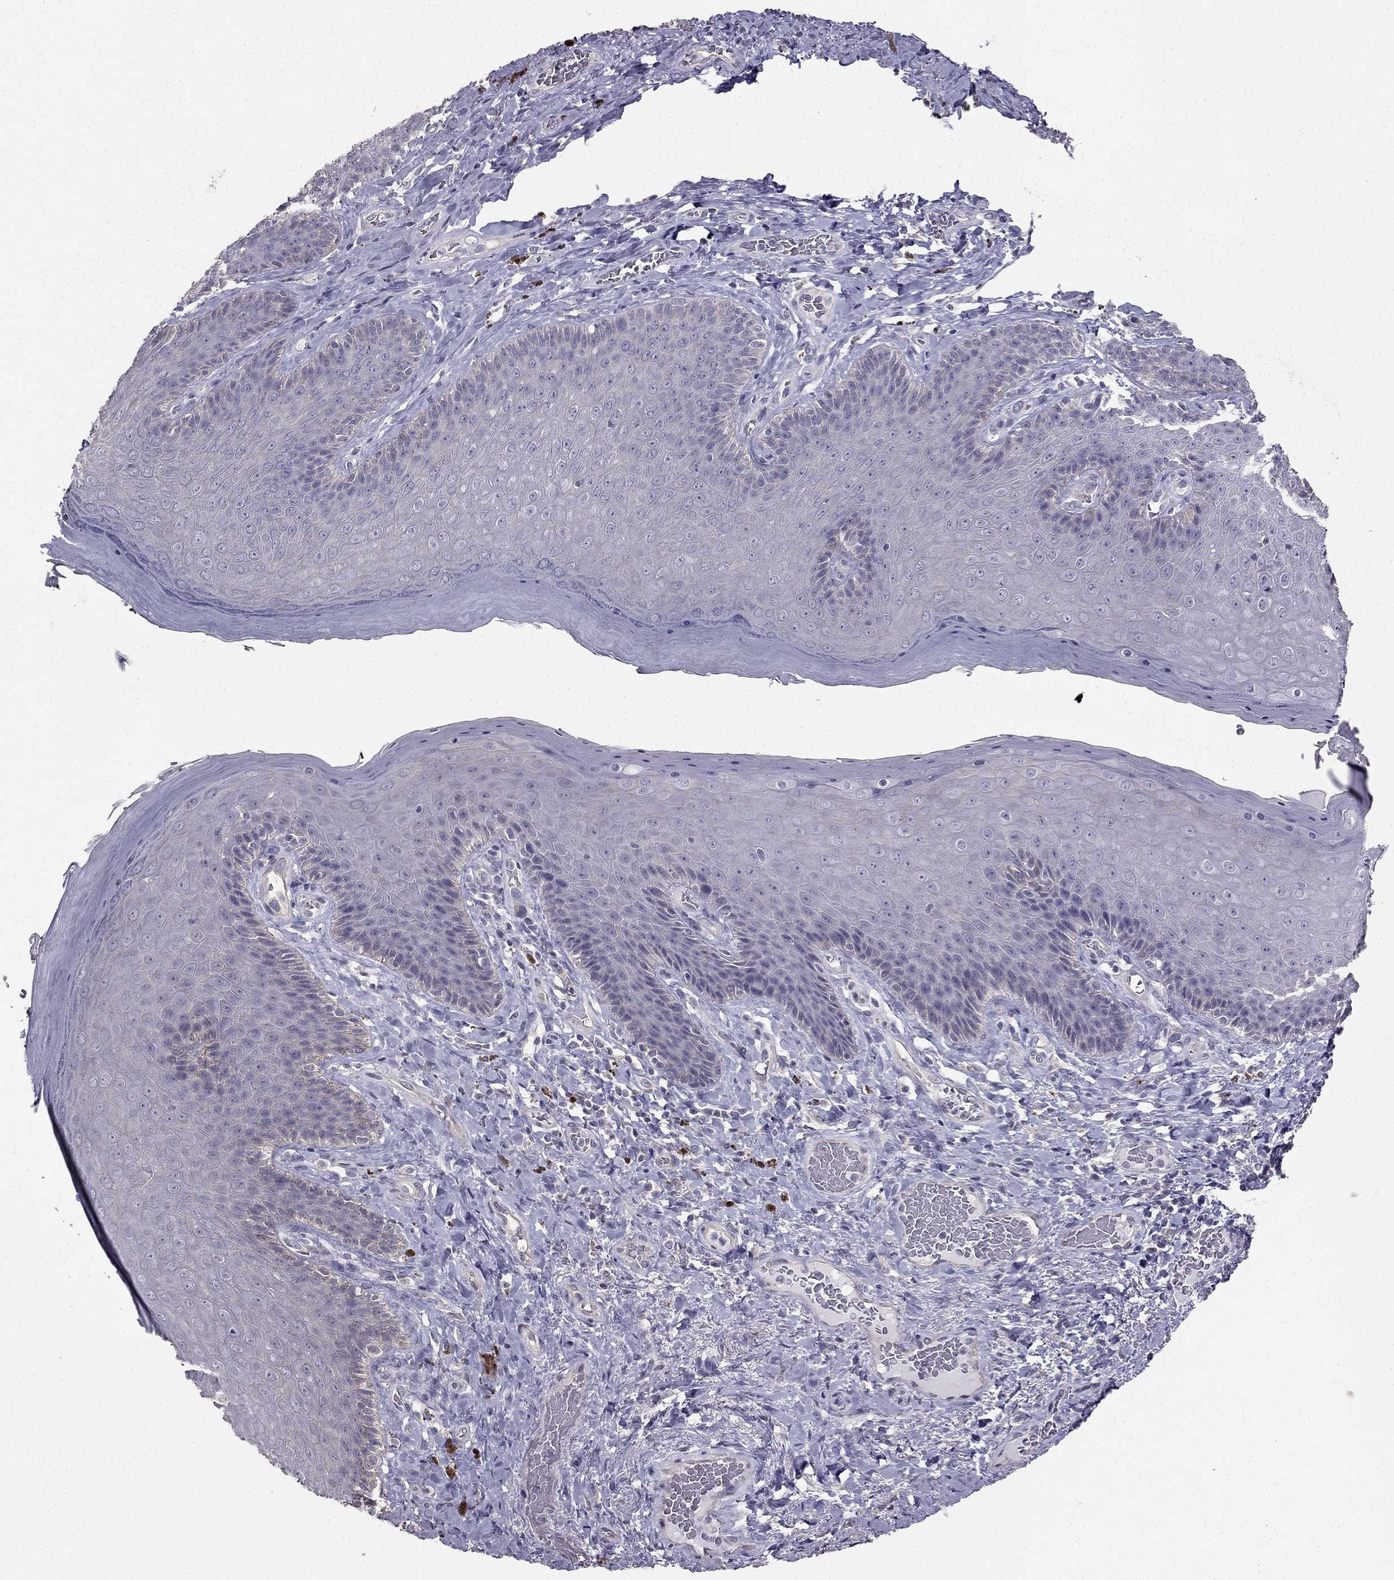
{"staining": {"intensity": "negative", "quantity": "none", "location": "none"}, "tissue": "skin", "cell_type": "Epidermal cells", "image_type": "normal", "snomed": [{"axis": "morphology", "description": "Normal tissue, NOS"}, {"axis": "topography", "description": "Skeletal muscle"}, {"axis": "topography", "description": "Anal"}, {"axis": "topography", "description": "Peripheral nerve tissue"}], "caption": "The photomicrograph reveals no significant expression in epidermal cells of skin. (Stains: DAB (3,3'-diaminobenzidine) immunohistochemistry (IHC) with hematoxylin counter stain, Microscopy: brightfield microscopy at high magnification).", "gene": "HSFX1", "patient": {"sex": "male", "age": 53}}